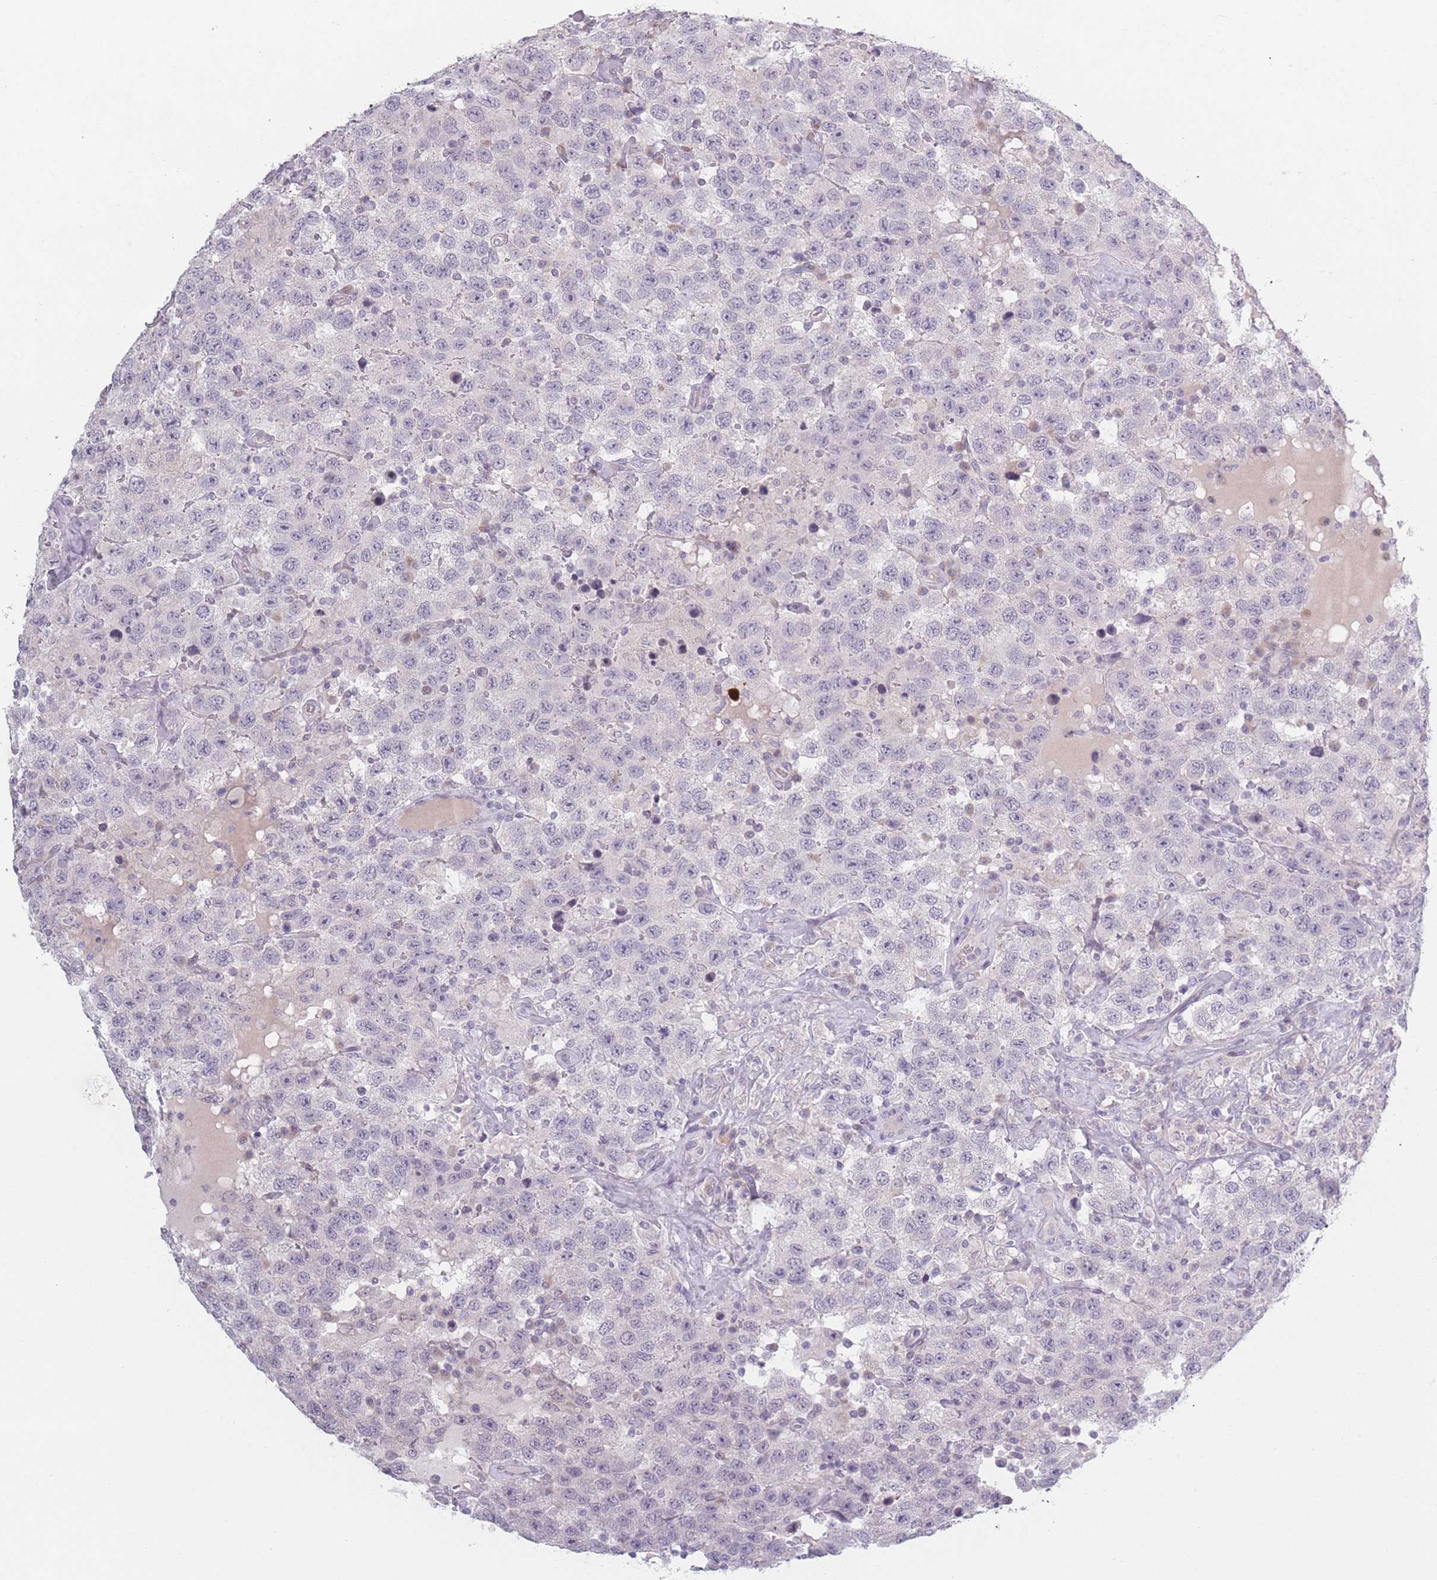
{"staining": {"intensity": "negative", "quantity": "none", "location": "none"}, "tissue": "testis cancer", "cell_type": "Tumor cells", "image_type": "cancer", "snomed": [{"axis": "morphology", "description": "Seminoma, NOS"}, {"axis": "topography", "description": "Testis"}], "caption": "This is a photomicrograph of immunohistochemistry staining of seminoma (testis), which shows no staining in tumor cells. (DAB immunohistochemistry visualized using brightfield microscopy, high magnification).", "gene": "RASL10B", "patient": {"sex": "male", "age": 41}}